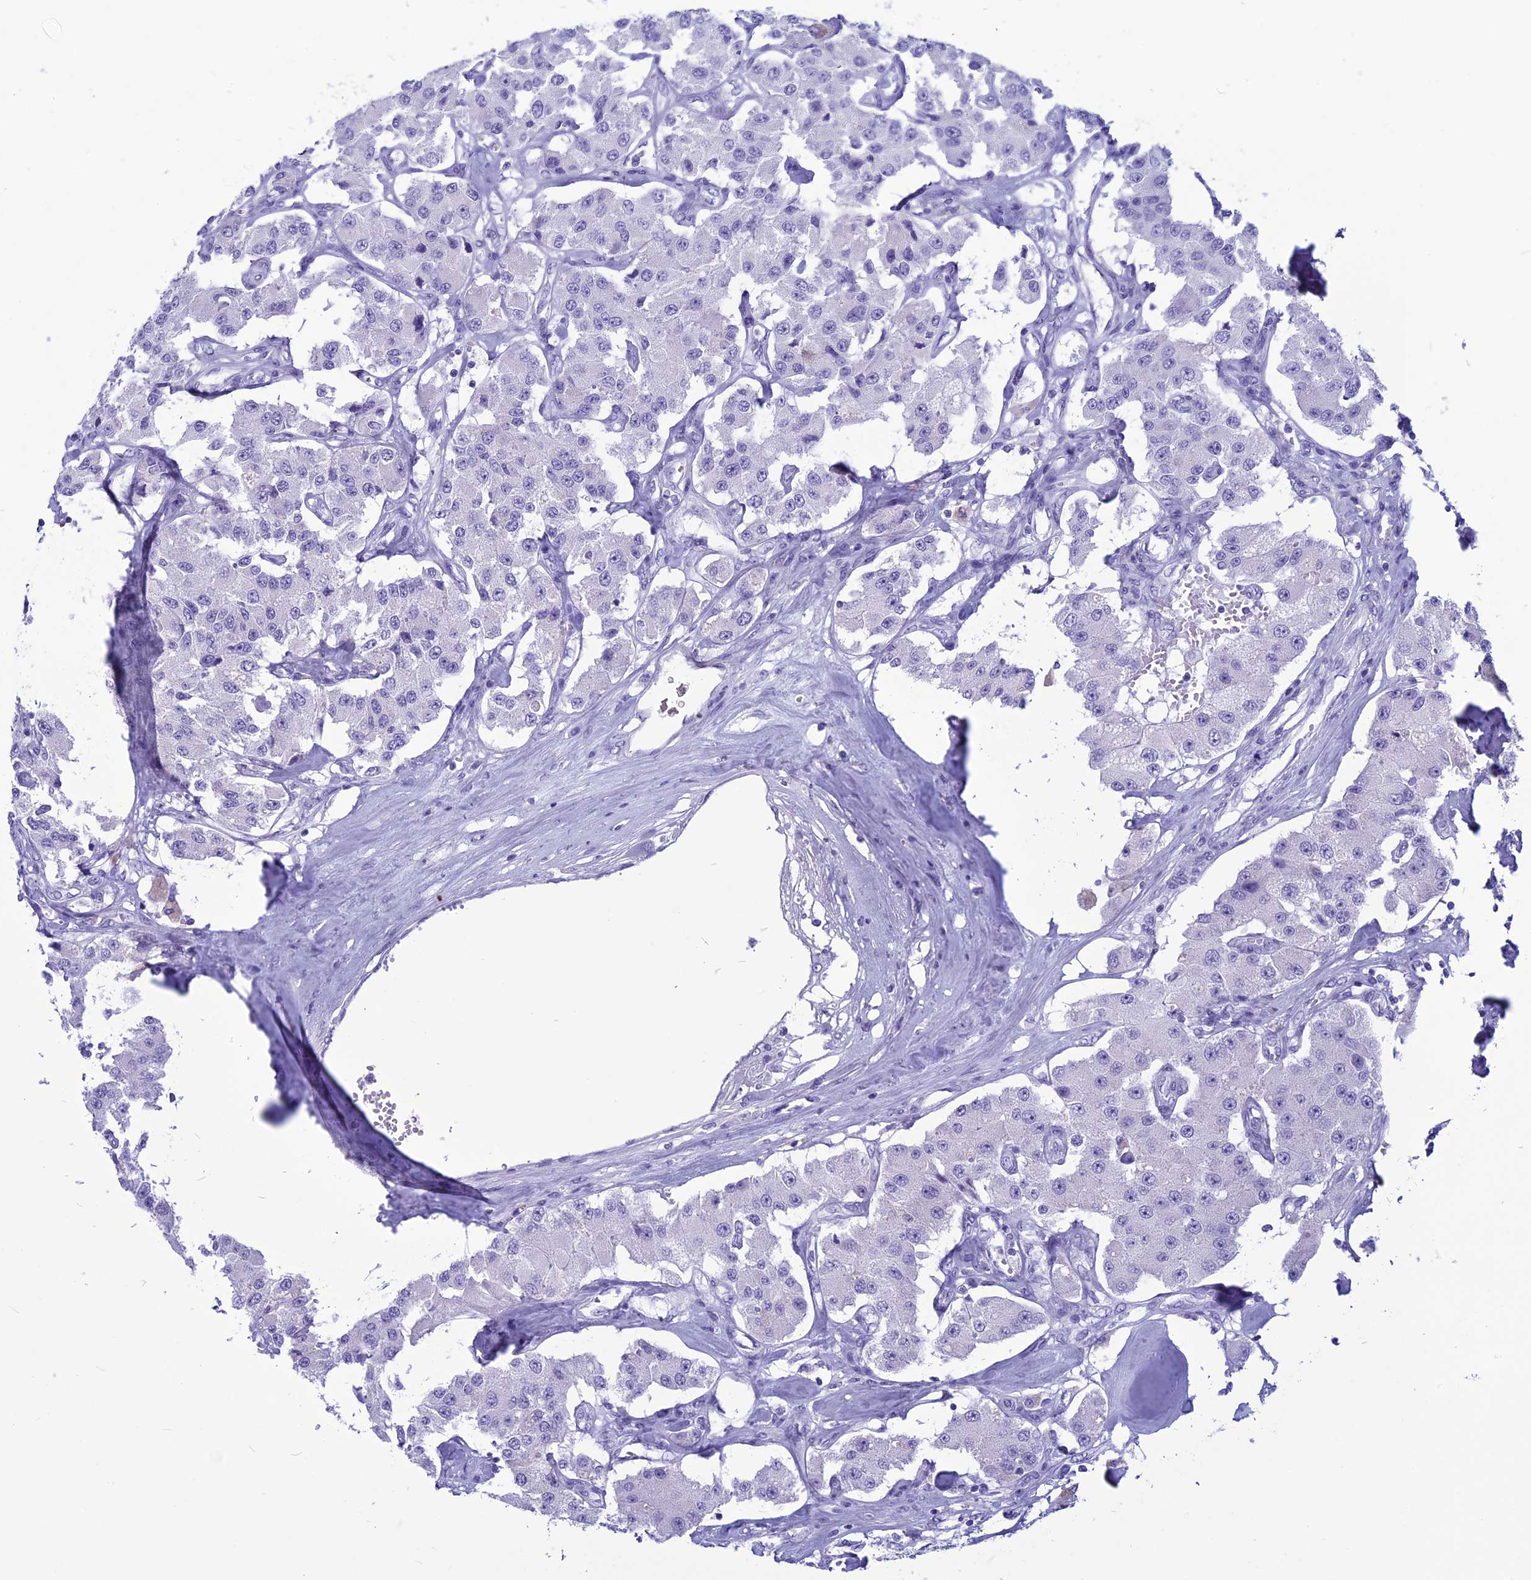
{"staining": {"intensity": "negative", "quantity": "none", "location": "none"}, "tissue": "carcinoid", "cell_type": "Tumor cells", "image_type": "cancer", "snomed": [{"axis": "morphology", "description": "Carcinoid, malignant, NOS"}, {"axis": "topography", "description": "Pancreas"}], "caption": "Immunohistochemical staining of carcinoid (malignant) displays no significant positivity in tumor cells.", "gene": "BBS2", "patient": {"sex": "male", "age": 41}}